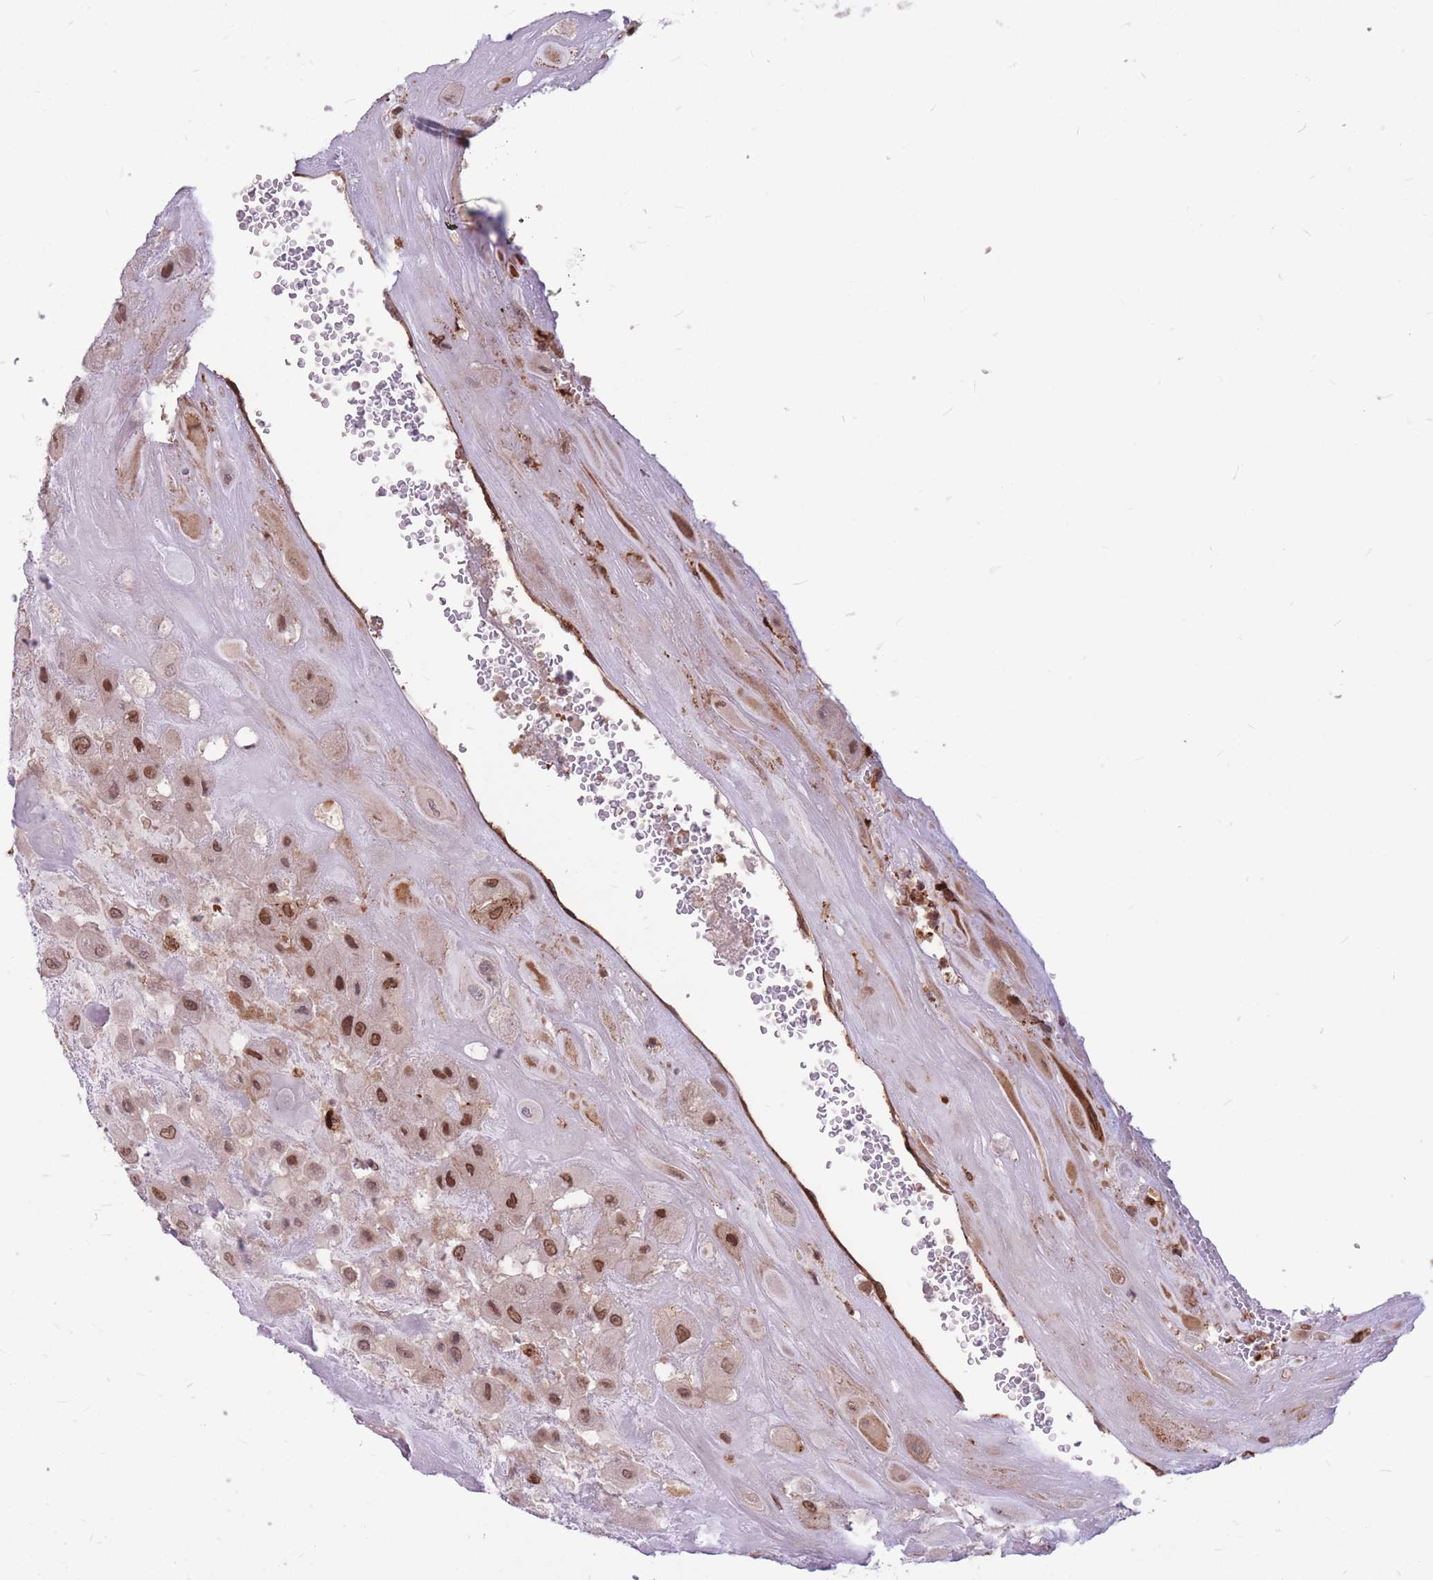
{"staining": {"intensity": "moderate", "quantity": ">75%", "location": "nuclear"}, "tissue": "placenta", "cell_type": "Decidual cells", "image_type": "normal", "snomed": [{"axis": "morphology", "description": "Normal tissue, NOS"}, {"axis": "topography", "description": "Placenta"}], "caption": "Brown immunohistochemical staining in benign placenta reveals moderate nuclear positivity in about >75% of decidual cells.", "gene": "TCF20", "patient": {"sex": "female", "age": 32}}